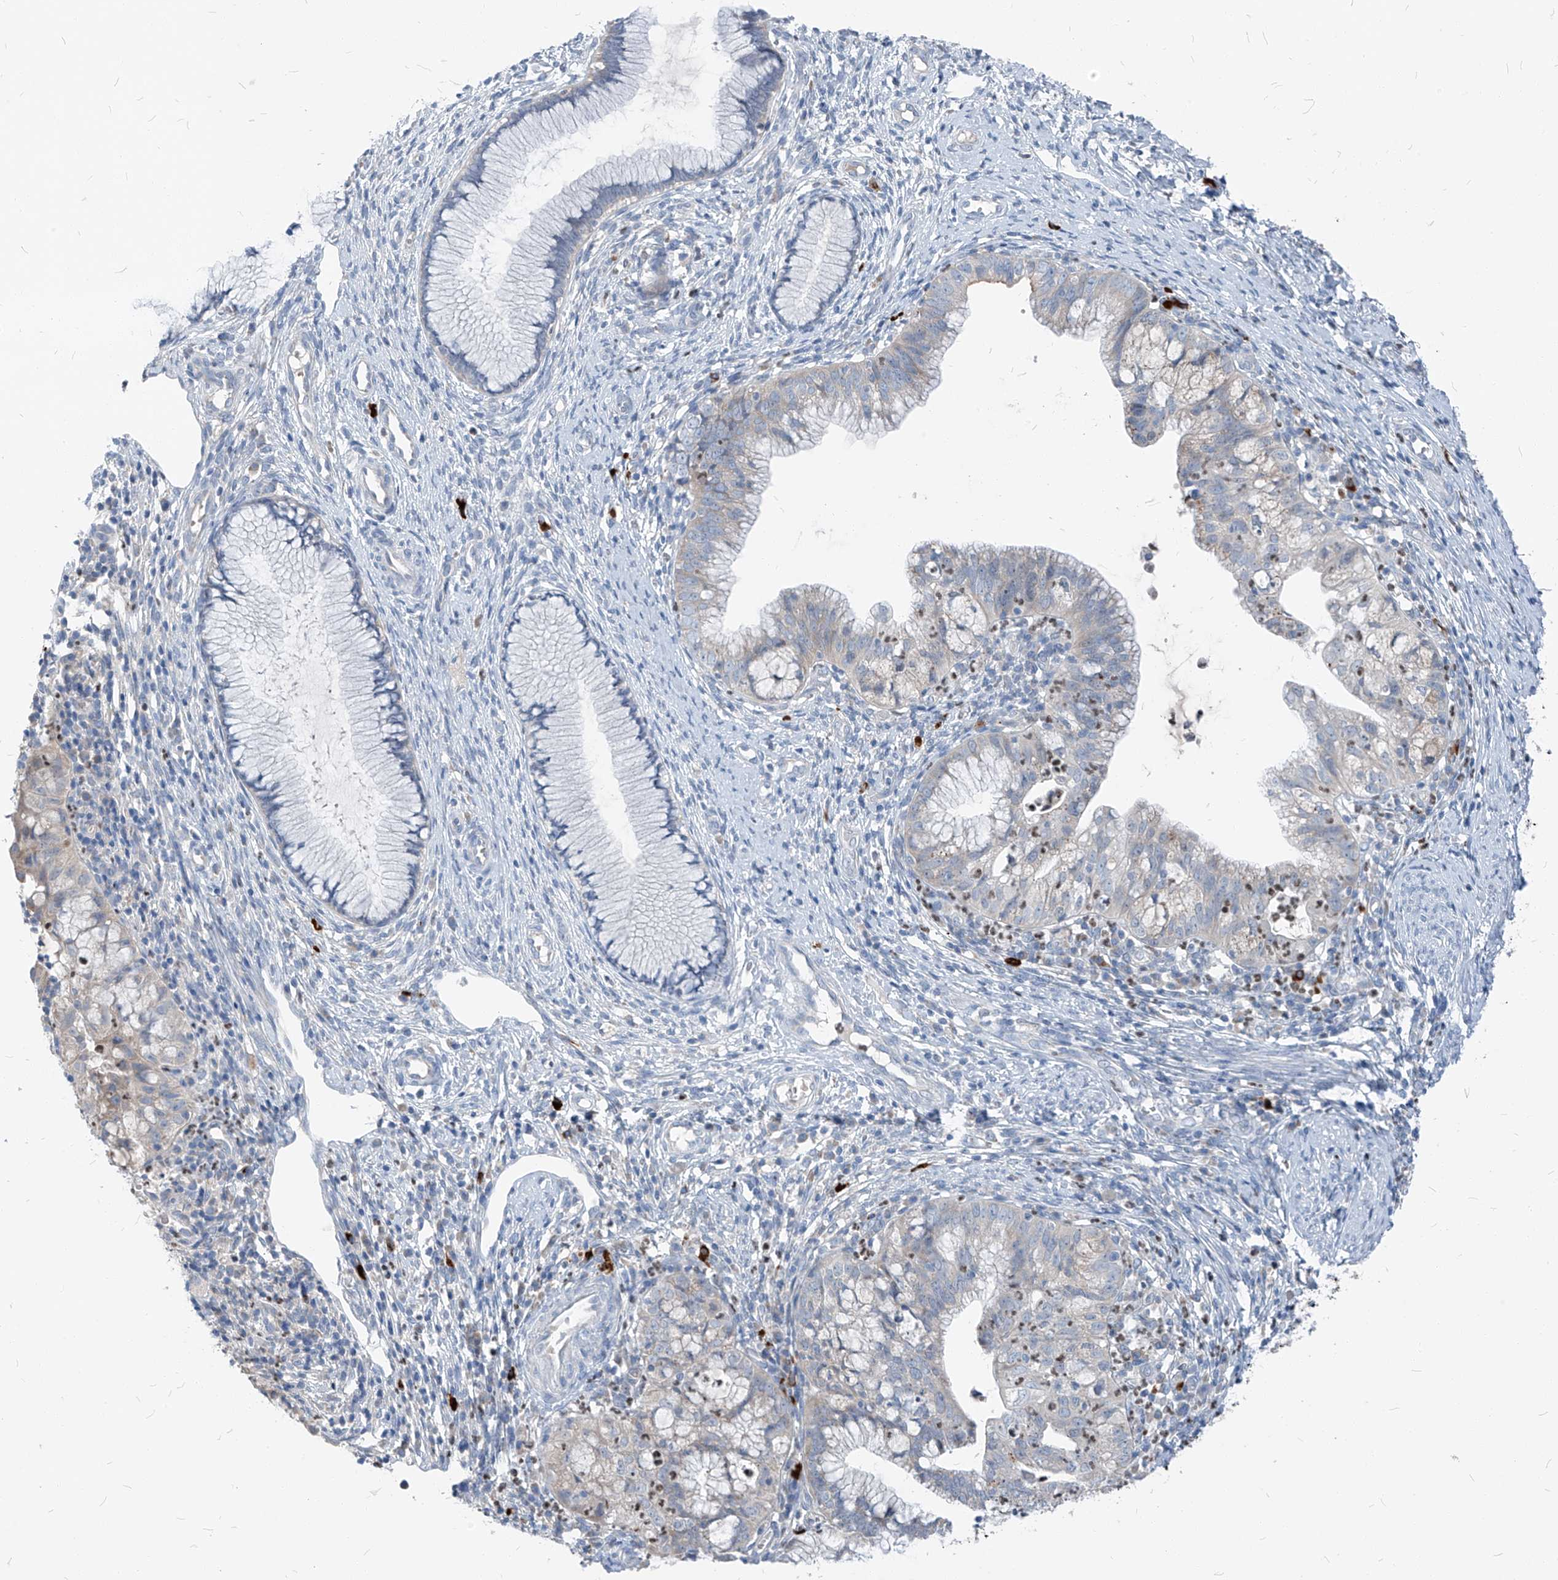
{"staining": {"intensity": "negative", "quantity": "none", "location": "none"}, "tissue": "cervical cancer", "cell_type": "Tumor cells", "image_type": "cancer", "snomed": [{"axis": "morphology", "description": "Adenocarcinoma, NOS"}, {"axis": "topography", "description": "Cervix"}], "caption": "High magnification brightfield microscopy of cervical cancer (adenocarcinoma) stained with DAB (3,3'-diaminobenzidine) (brown) and counterstained with hematoxylin (blue): tumor cells show no significant expression. (DAB (3,3'-diaminobenzidine) immunohistochemistry visualized using brightfield microscopy, high magnification).", "gene": "CHMP2B", "patient": {"sex": "female", "age": 36}}